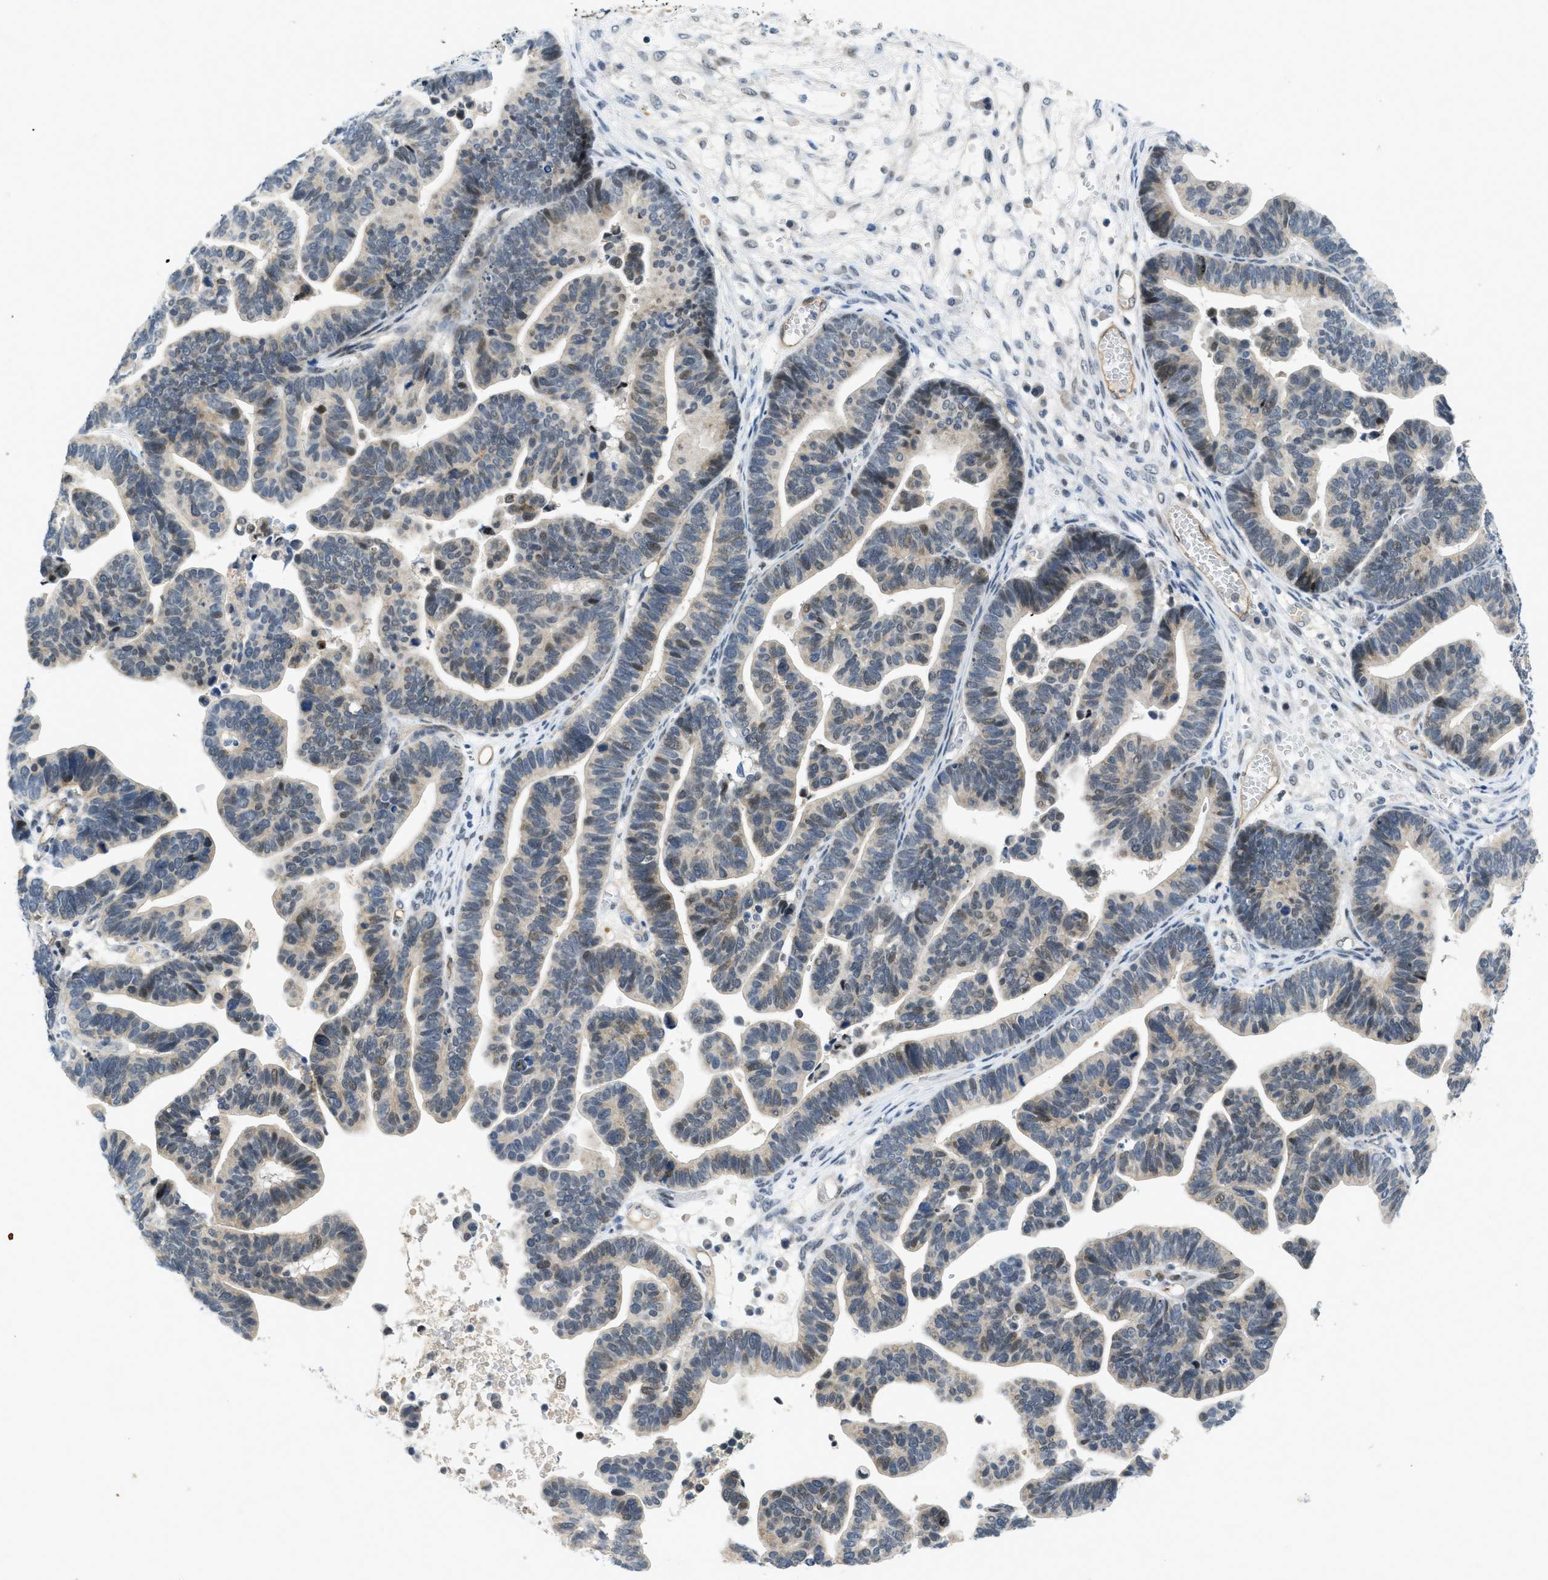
{"staining": {"intensity": "weak", "quantity": "<25%", "location": "cytoplasmic/membranous,nuclear"}, "tissue": "ovarian cancer", "cell_type": "Tumor cells", "image_type": "cancer", "snomed": [{"axis": "morphology", "description": "Cystadenocarcinoma, serous, NOS"}, {"axis": "topography", "description": "Ovary"}], "caption": "High power microscopy micrograph of an immunohistochemistry image of ovarian cancer (serous cystadenocarcinoma), revealing no significant expression in tumor cells.", "gene": "SLCO2A1", "patient": {"sex": "female", "age": 56}}